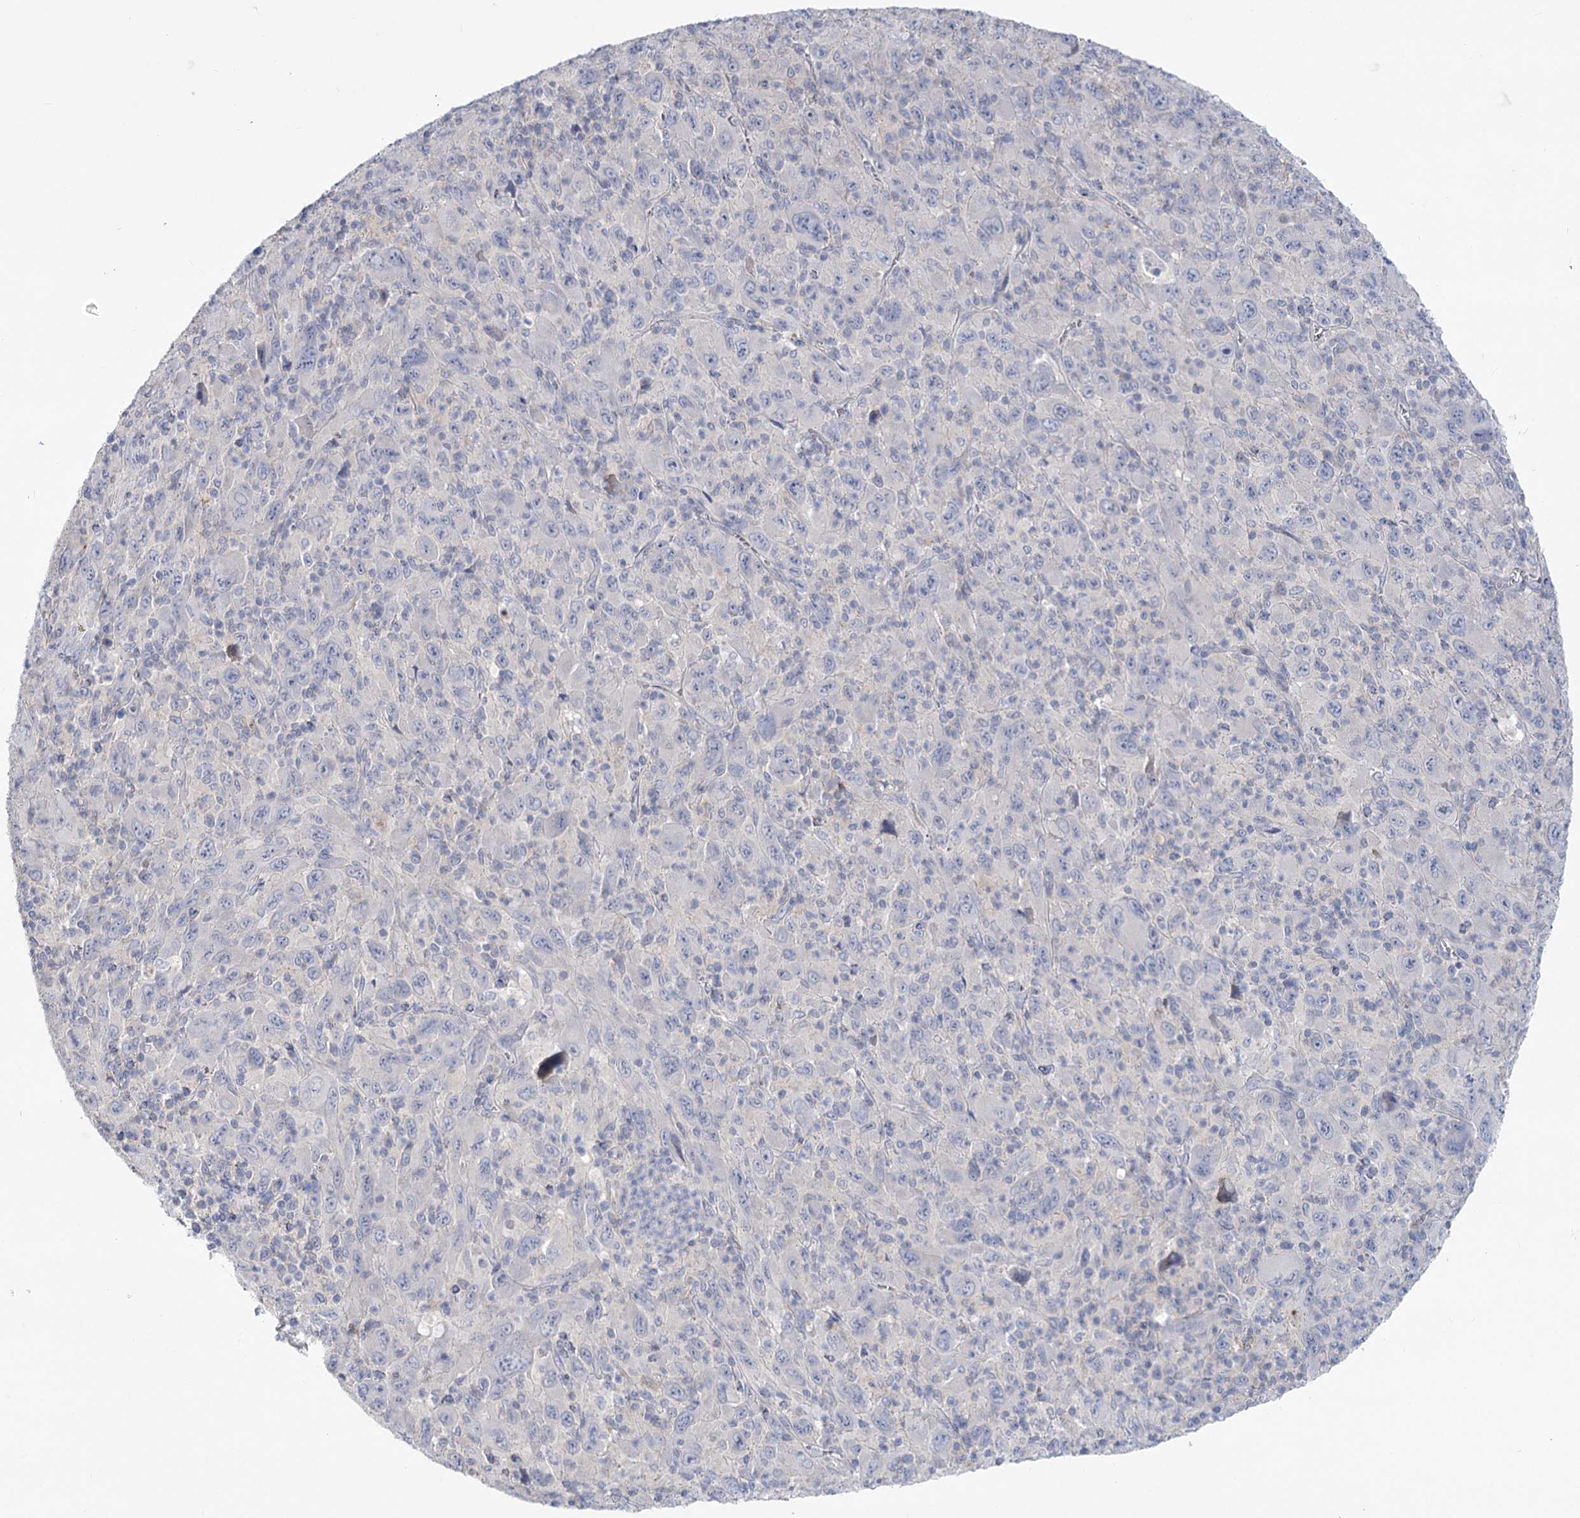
{"staining": {"intensity": "negative", "quantity": "none", "location": "none"}, "tissue": "melanoma", "cell_type": "Tumor cells", "image_type": "cancer", "snomed": [{"axis": "morphology", "description": "Malignant melanoma, Metastatic site"}, {"axis": "topography", "description": "Skin"}], "caption": "Tumor cells show no significant expression in malignant melanoma (metastatic site).", "gene": "SCN11A", "patient": {"sex": "female", "age": 56}}